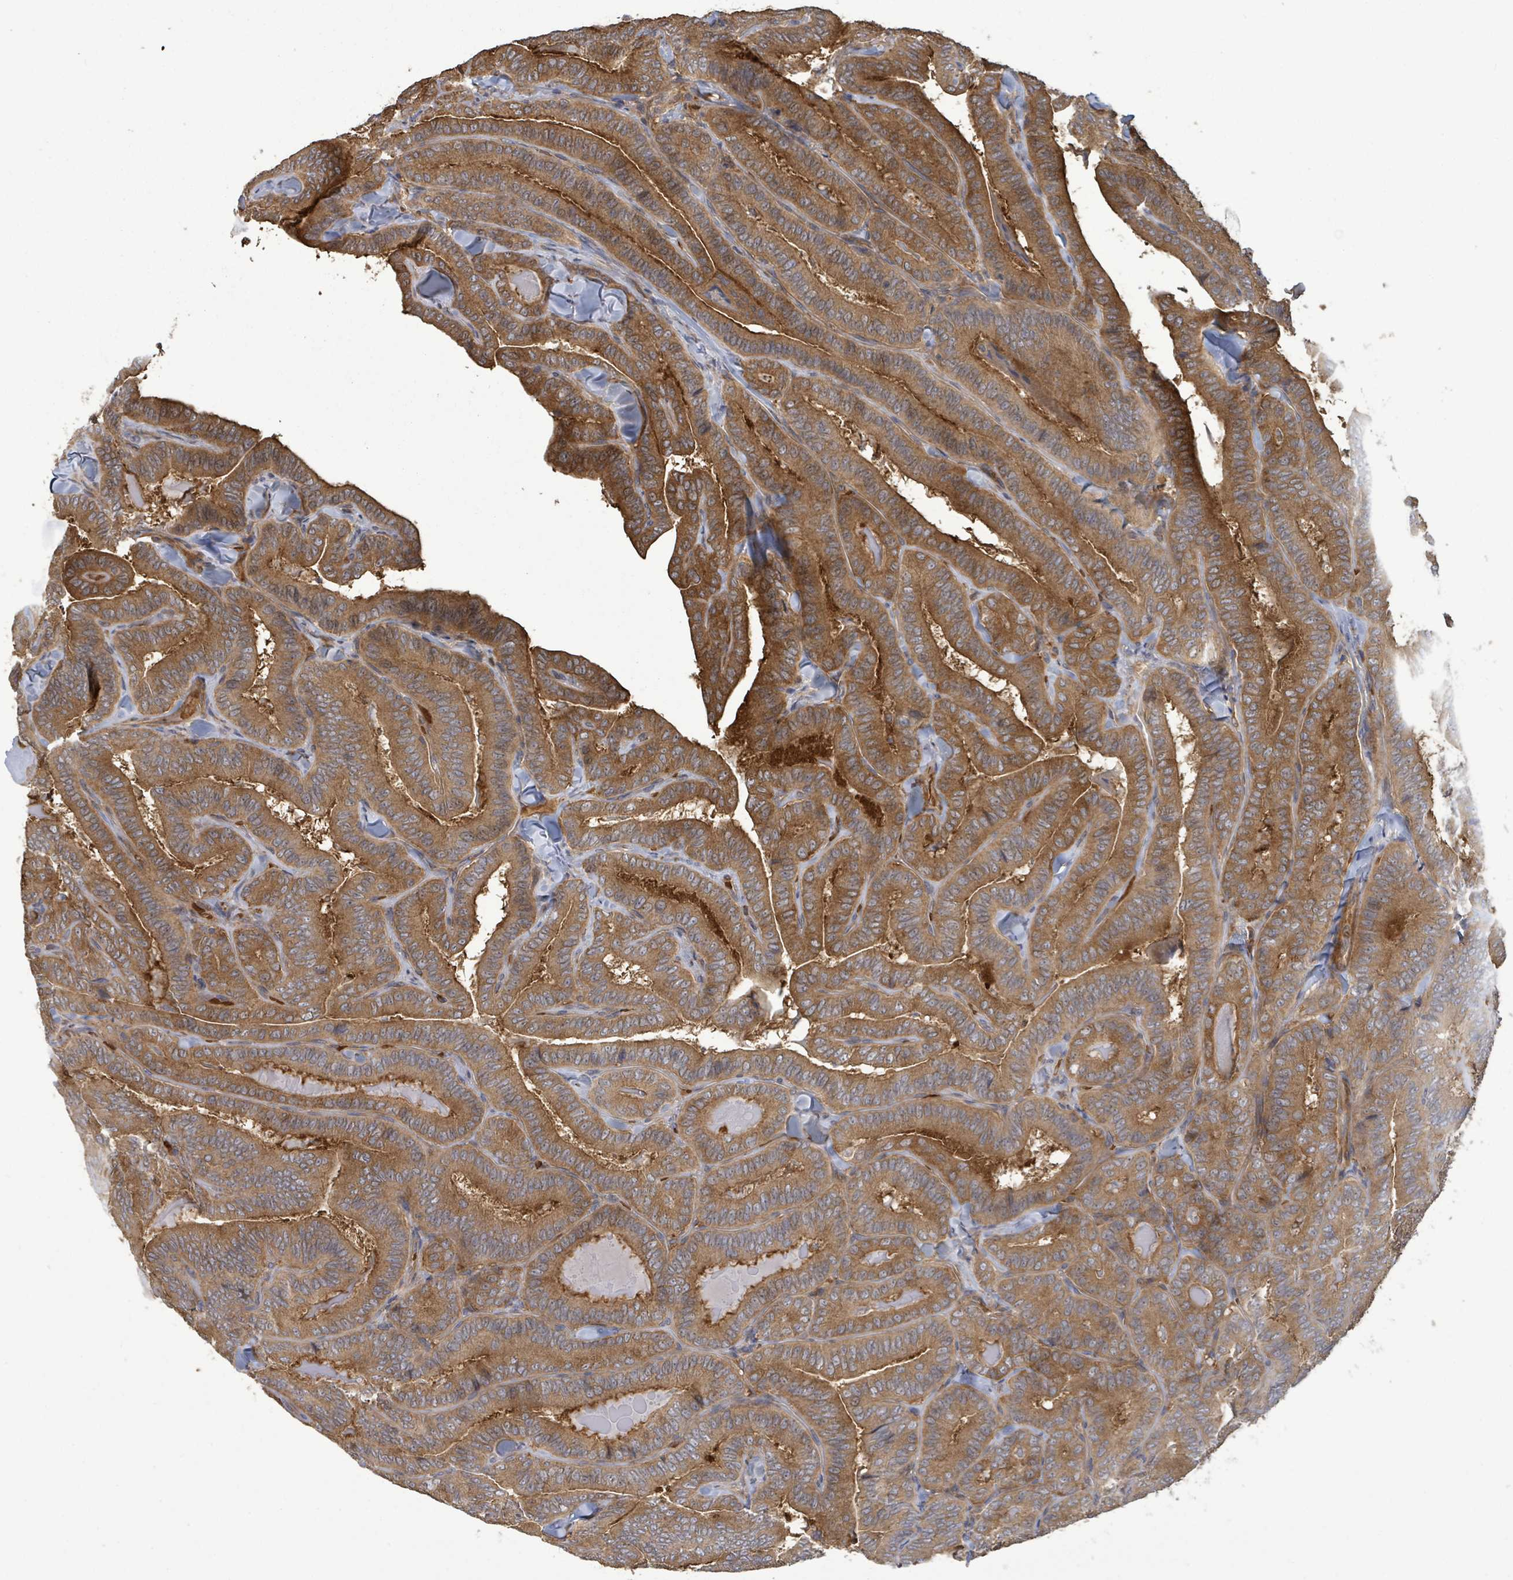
{"staining": {"intensity": "moderate", "quantity": ">75%", "location": "cytoplasmic/membranous"}, "tissue": "thyroid cancer", "cell_type": "Tumor cells", "image_type": "cancer", "snomed": [{"axis": "morphology", "description": "Papillary adenocarcinoma, NOS"}, {"axis": "topography", "description": "Thyroid gland"}], "caption": "A brown stain shows moderate cytoplasmic/membranous positivity of a protein in papillary adenocarcinoma (thyroid) tumor cells. The protein is shown in brown color, while the nuclei are stained blue.", "gene": "MAP3K6", "patient": {"sex": "male", "age": 61}}